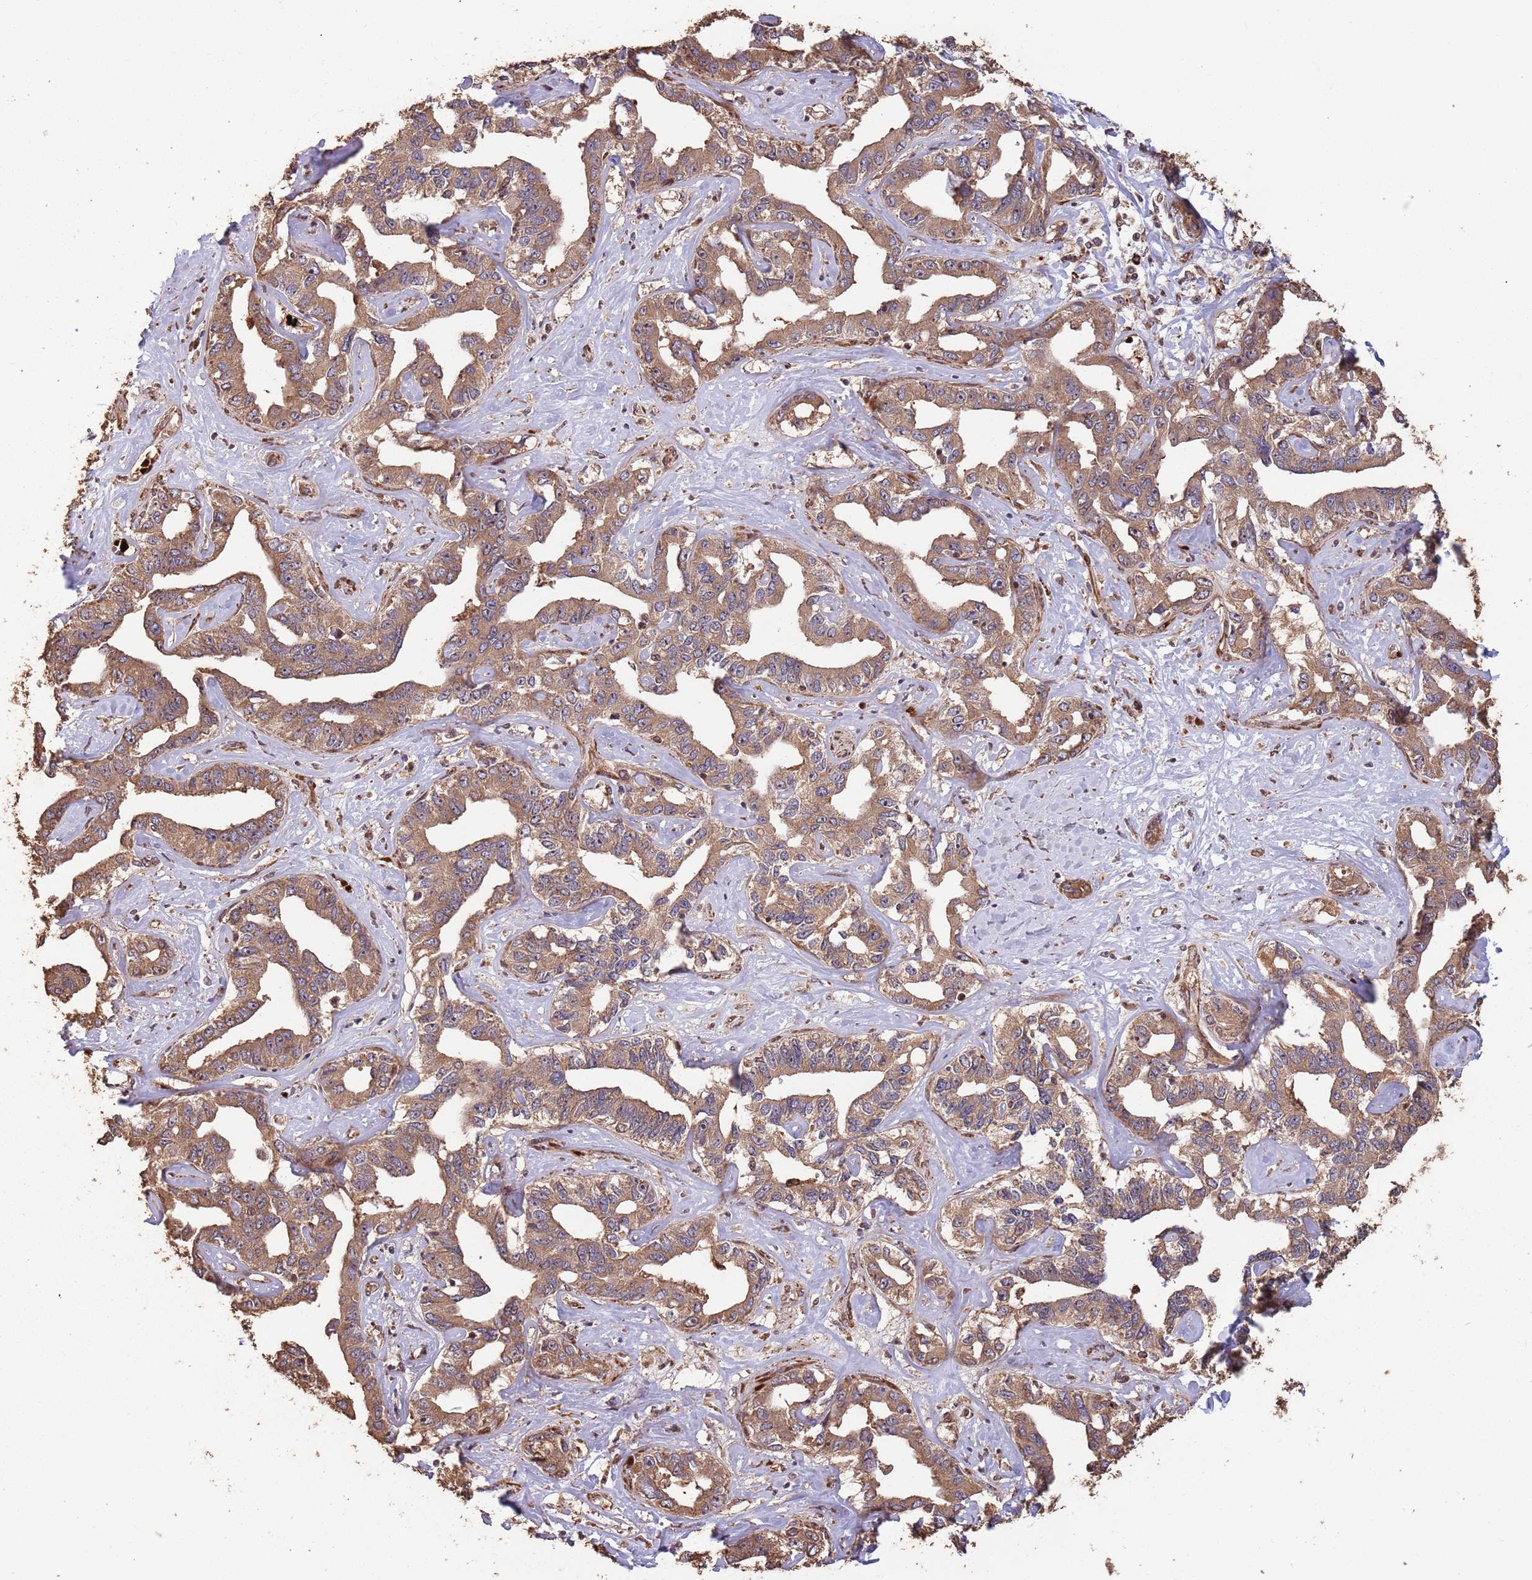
{"staining": {"intensity": "moderate", "quantity": ">75%", "location": "cytoplasmic/membranous"}, "tissue": "liver cancer", "cell_type": "Tumor cells", "image_type": "cancer", "snomed": [{"axis": "morphology", "description": "Cholangiocarcinoma"}, {"axis": "topography", "description": "Liver"}], "caption": "Immunohistochemical staining of liver cholangiocarcinoma displays moderate cytoplasmic/membranous protein expression in about >75% of tumor cells.", "gene": "ZNF428", "patient": {"sex": "male", "age": 59}}